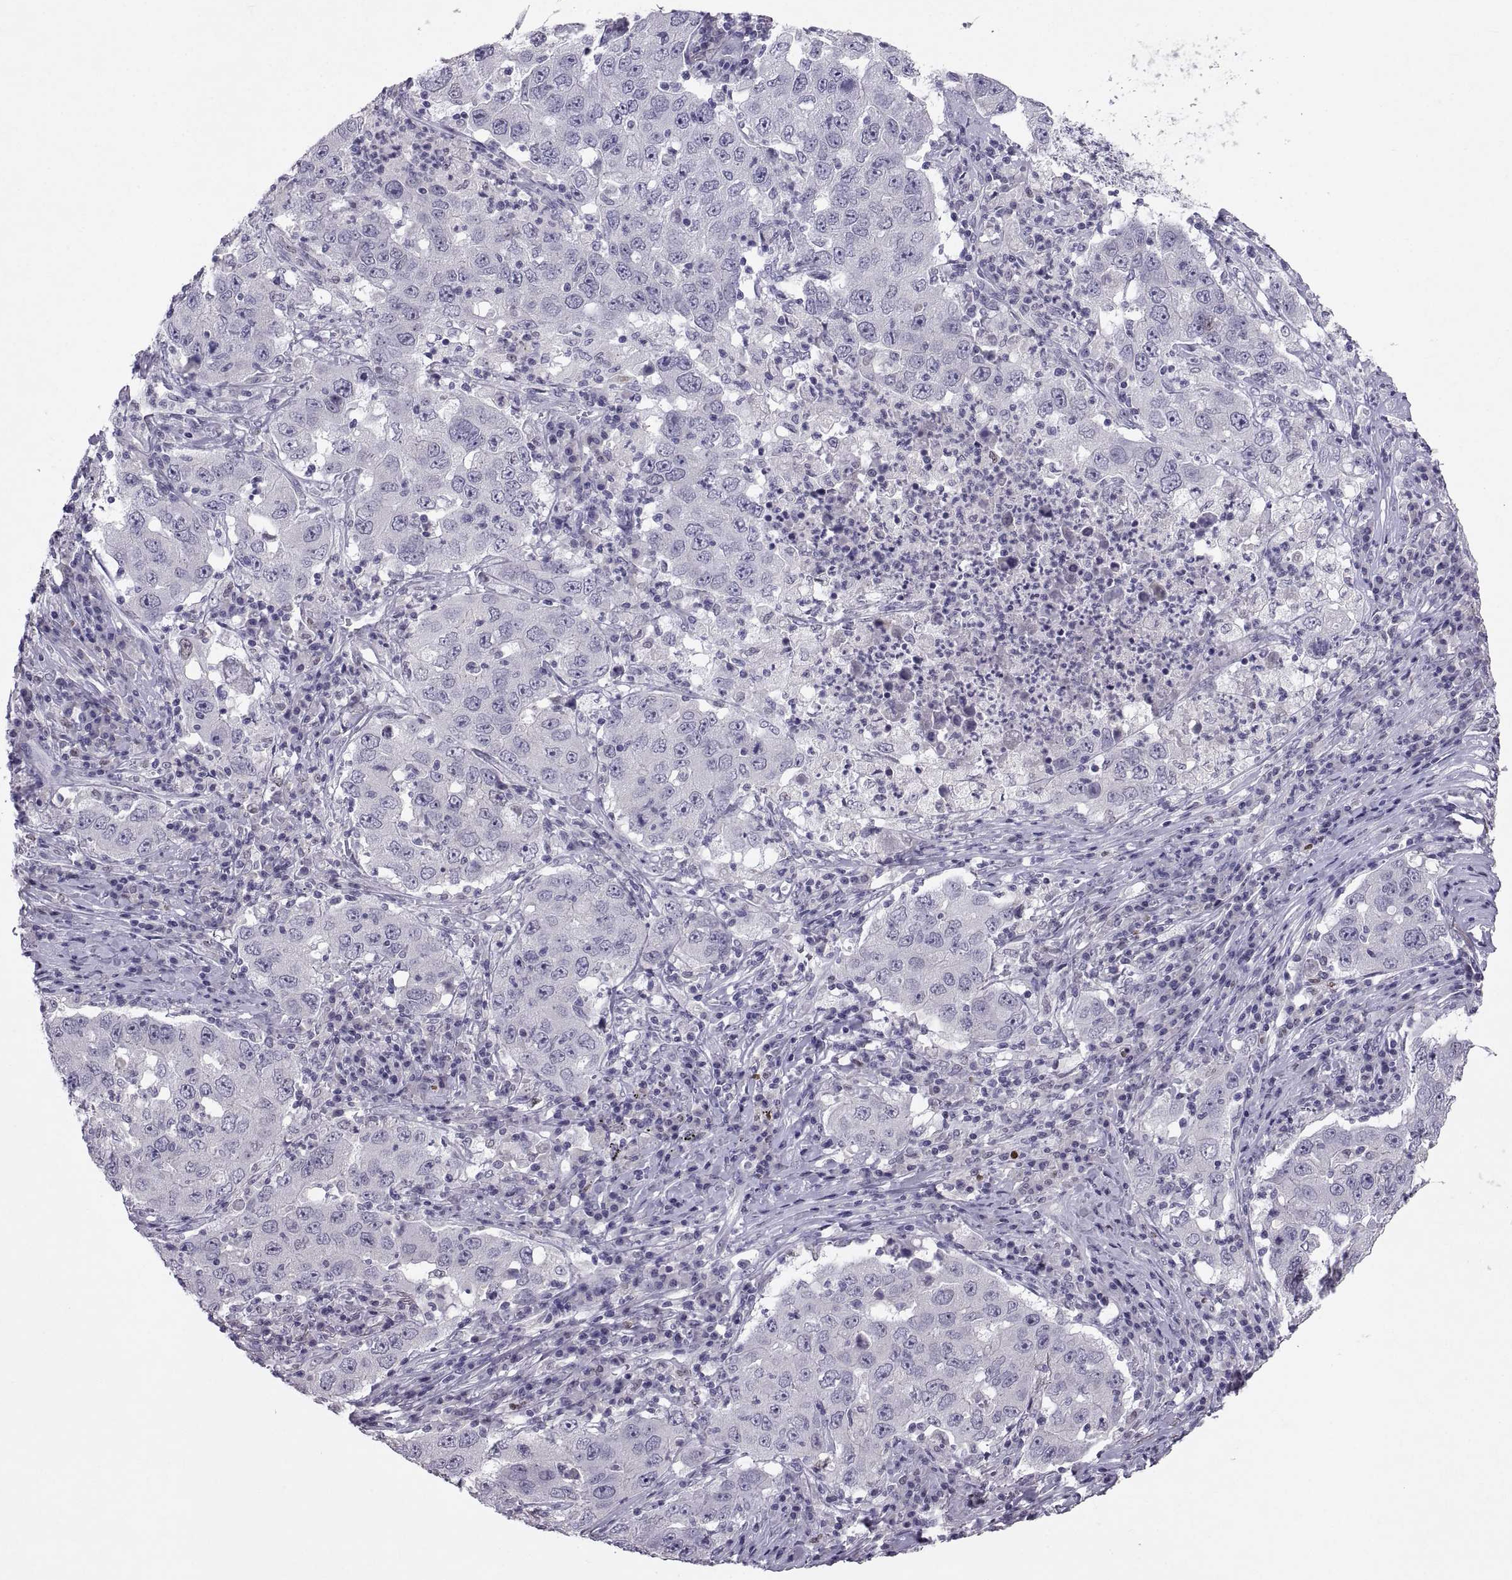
{"staining": {"intensity": "weak", "quantity": "<25%", "location": "nuclear"}, "tissue": "lung cancer", "cell_type": "Tumor cells", "image_type": "cancer", "snomed": [{"axis": "morphology", "description": "Adenocarcinoma, NOS"}, {"axis": "topography", "description": "Lung"}], "caption": "DAB immunohistochemical staining of lung cancer (adenocarcinoma) exhibits no significant staining in tumor cells.", "gene": "SOX21", "patient": {"sex": "male", "age": 73}}